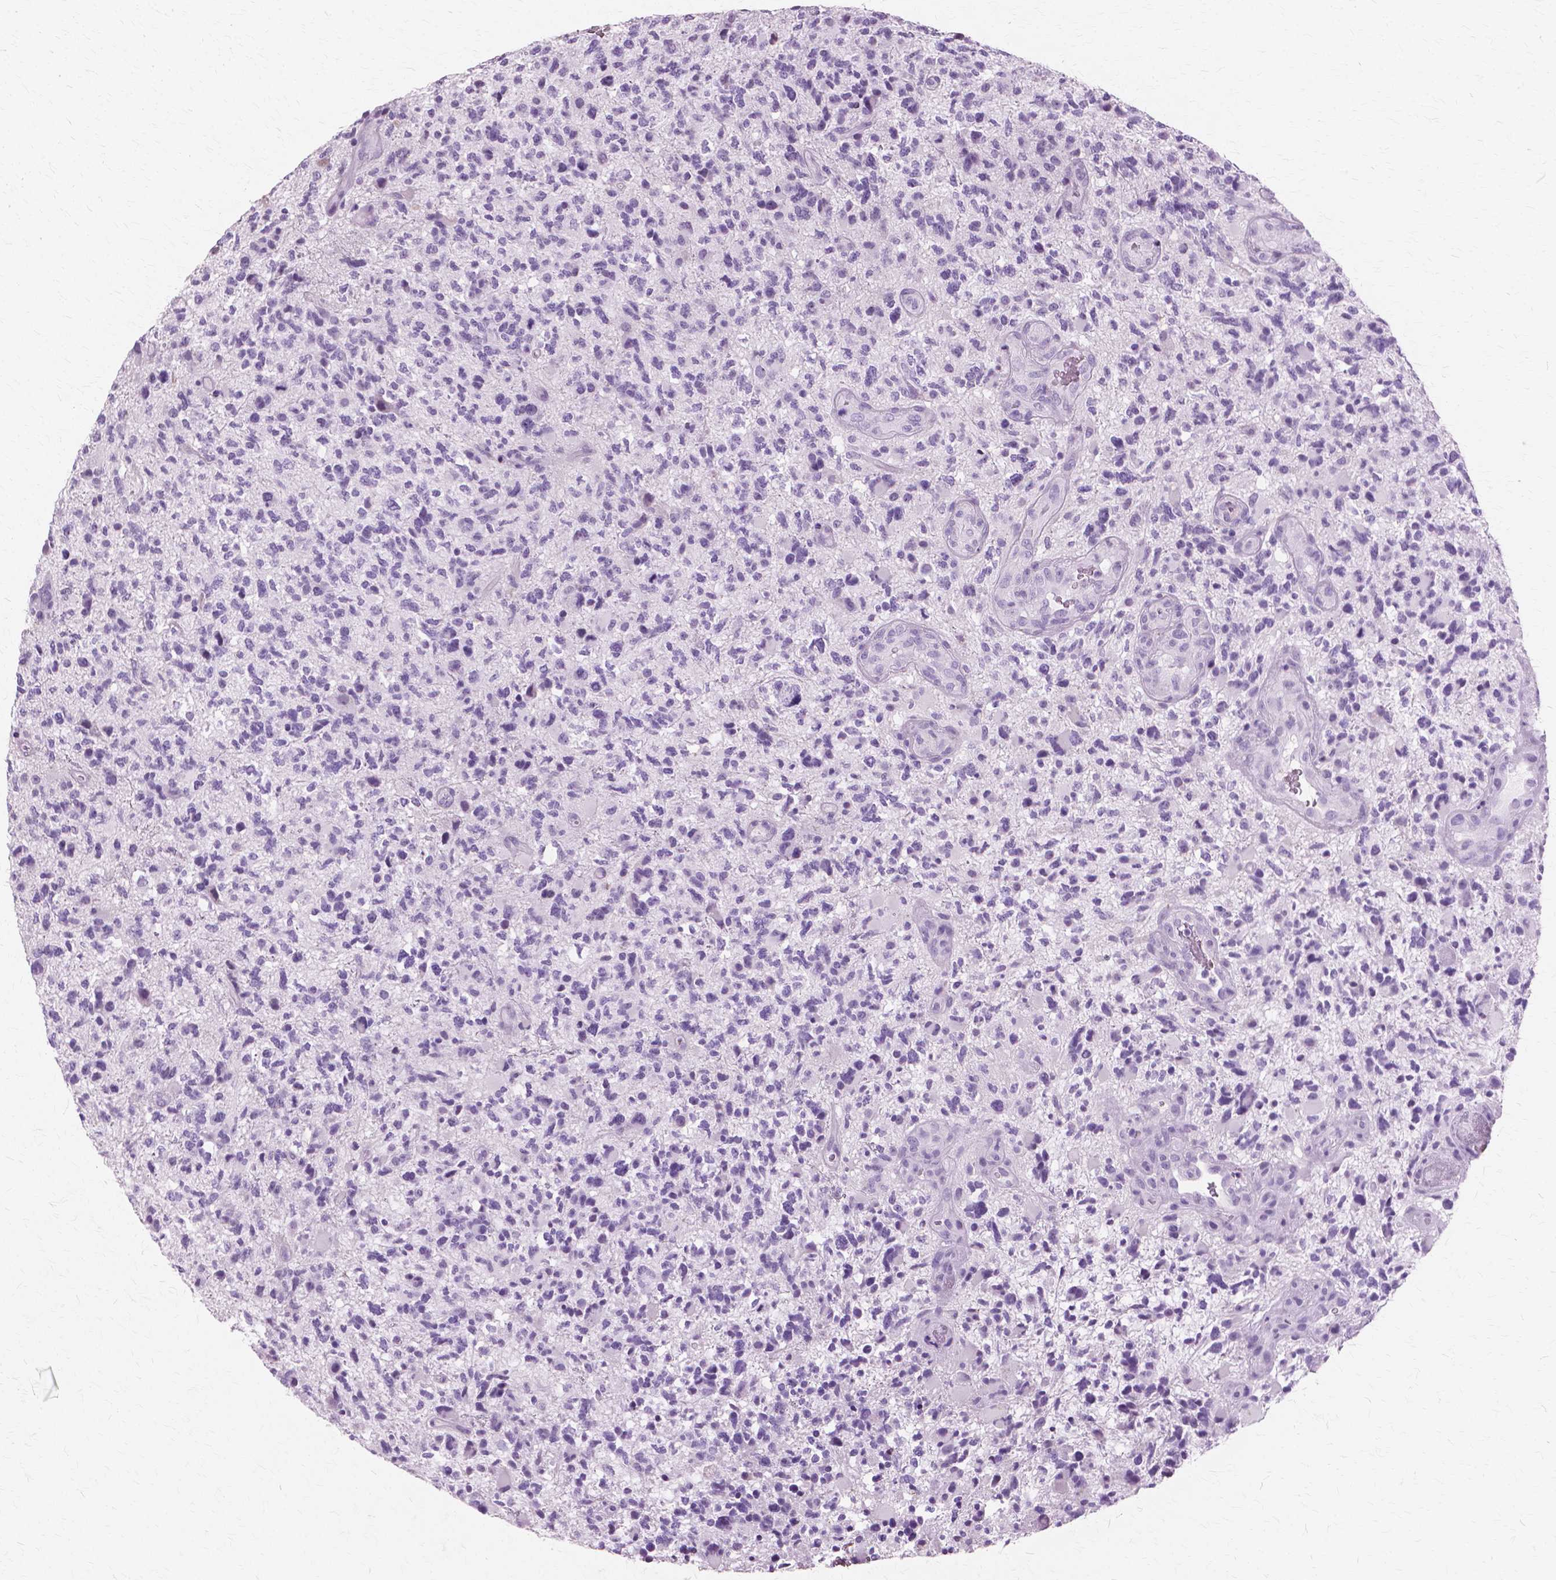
{"staining": {"intensity": "negative", "quantity": "none", "location": "none"}, "tissue": "glioma", "cell_type": "Tumor cells", "image_type": "cancer", "snomed": [{"axis": "morphology", "description": "Glioma, malignant, High grade"}, {"axis": "topography", "description": "Brain"}], "caption": "The micrograph demonstrates no significant positivity in tumor cells of malignant glioma (high-grade). The staining was performed using DAB (3,3'-diaminobenzidine) to visualize the protein expression in brown, while the nuclei were stained in blue with hematoxylin (Magnification: 20x).", "gene": "SFTPD", "patient": {"sex": "female", "age": 71}}